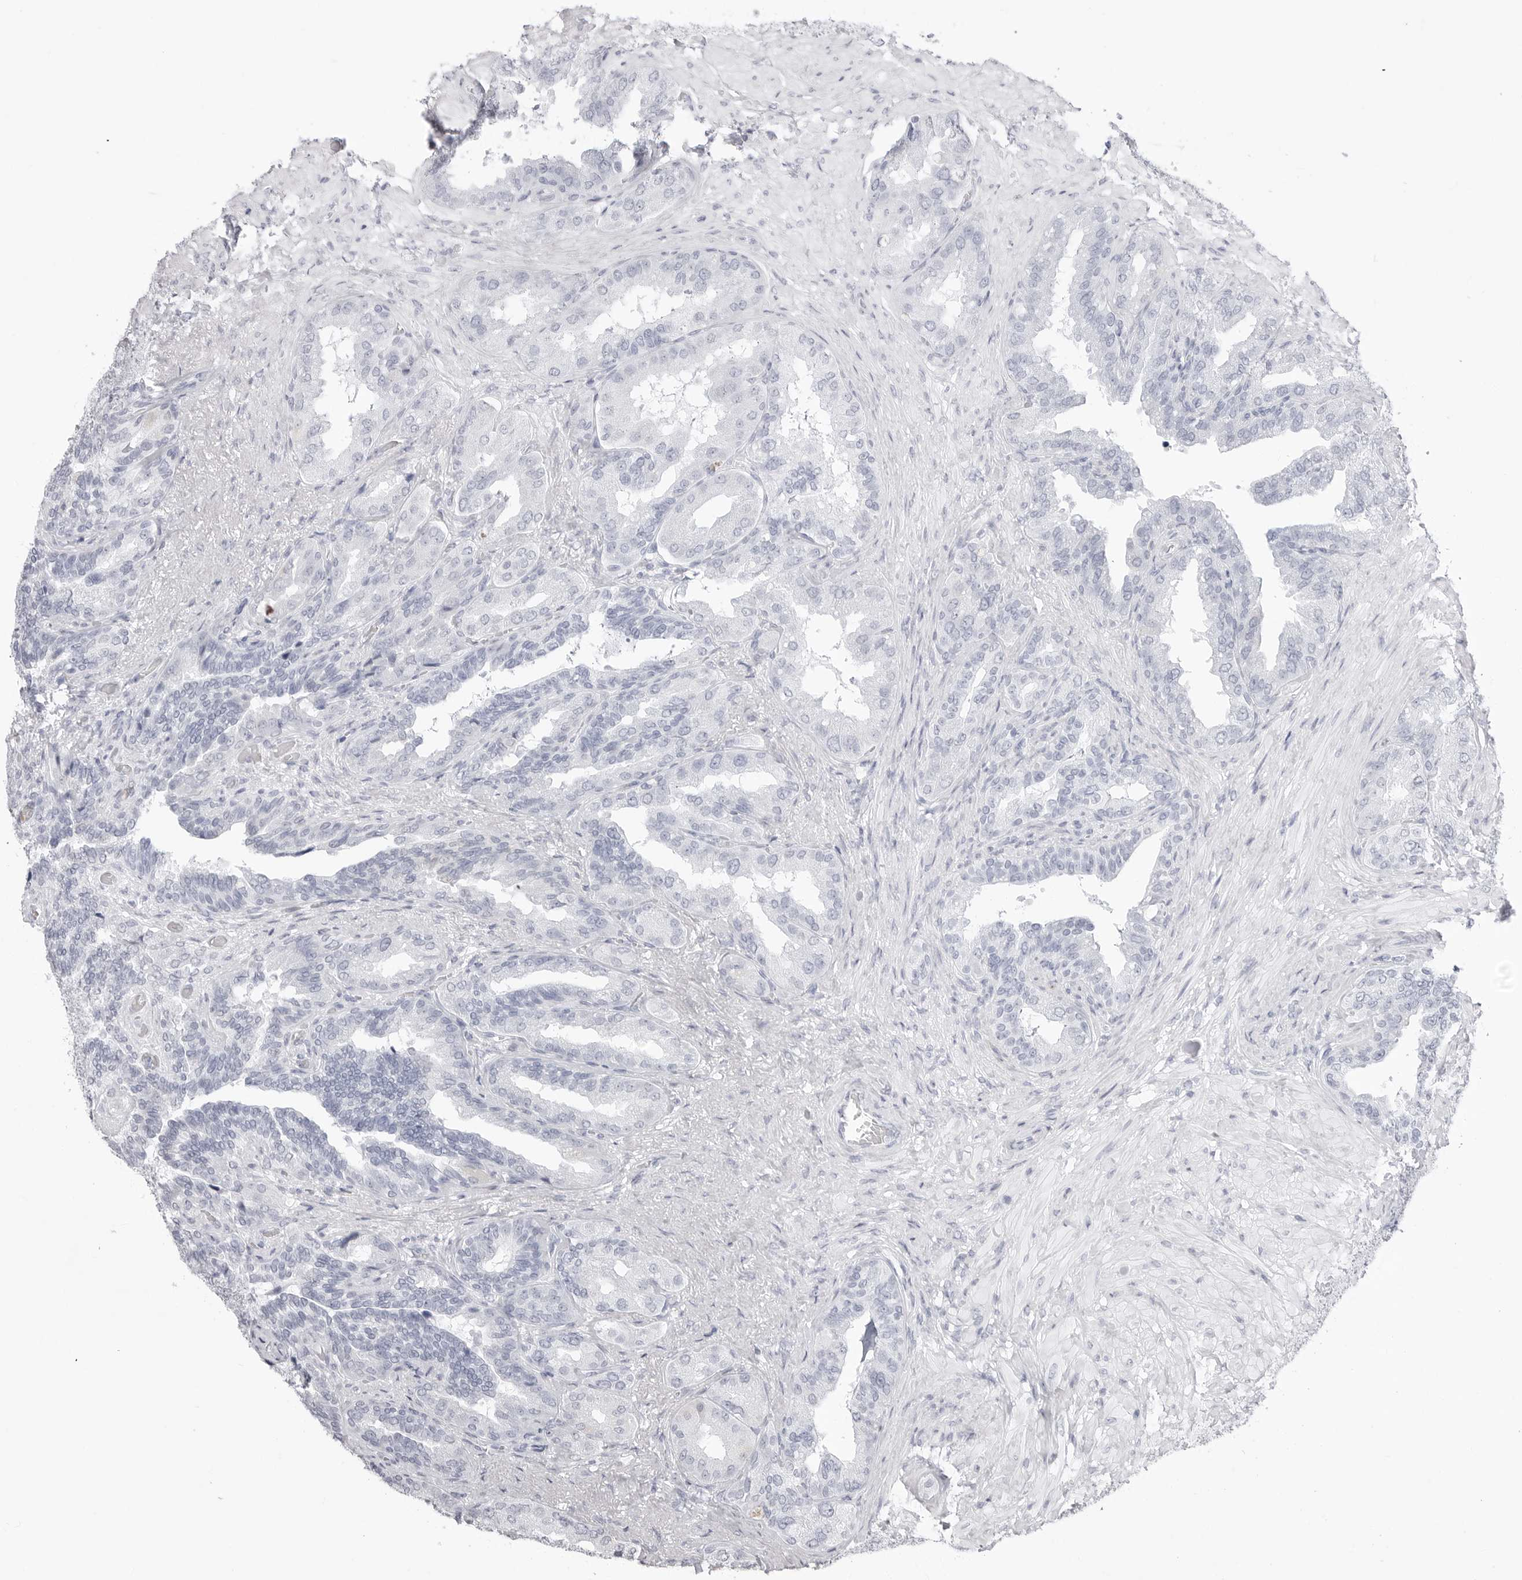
{"staining": {"intensity": "negative", "quantity": "none", "location": "none"}, "tissue": "seminal vesicle", "cell_type": "Glandular cells", "image_type": "normal", "snomed": [{"axis": "morphology", "description": "Normal tissue, NOS"}, {"axis": "topography", "description": "Seminal veicle"}, {"axis": "topography", "description": "Peripheral nerve tissue"}], "caption": "Benign seminal vesicle was stained to show a protein in brown. There is no significant staining in glandular cells. (DAB (3,3'-diaminobenzidine) immunohistochemistry (IHC), high magnification).", "gene": "TSSK1B", "patient": {"sex": "male", "age": 63}}